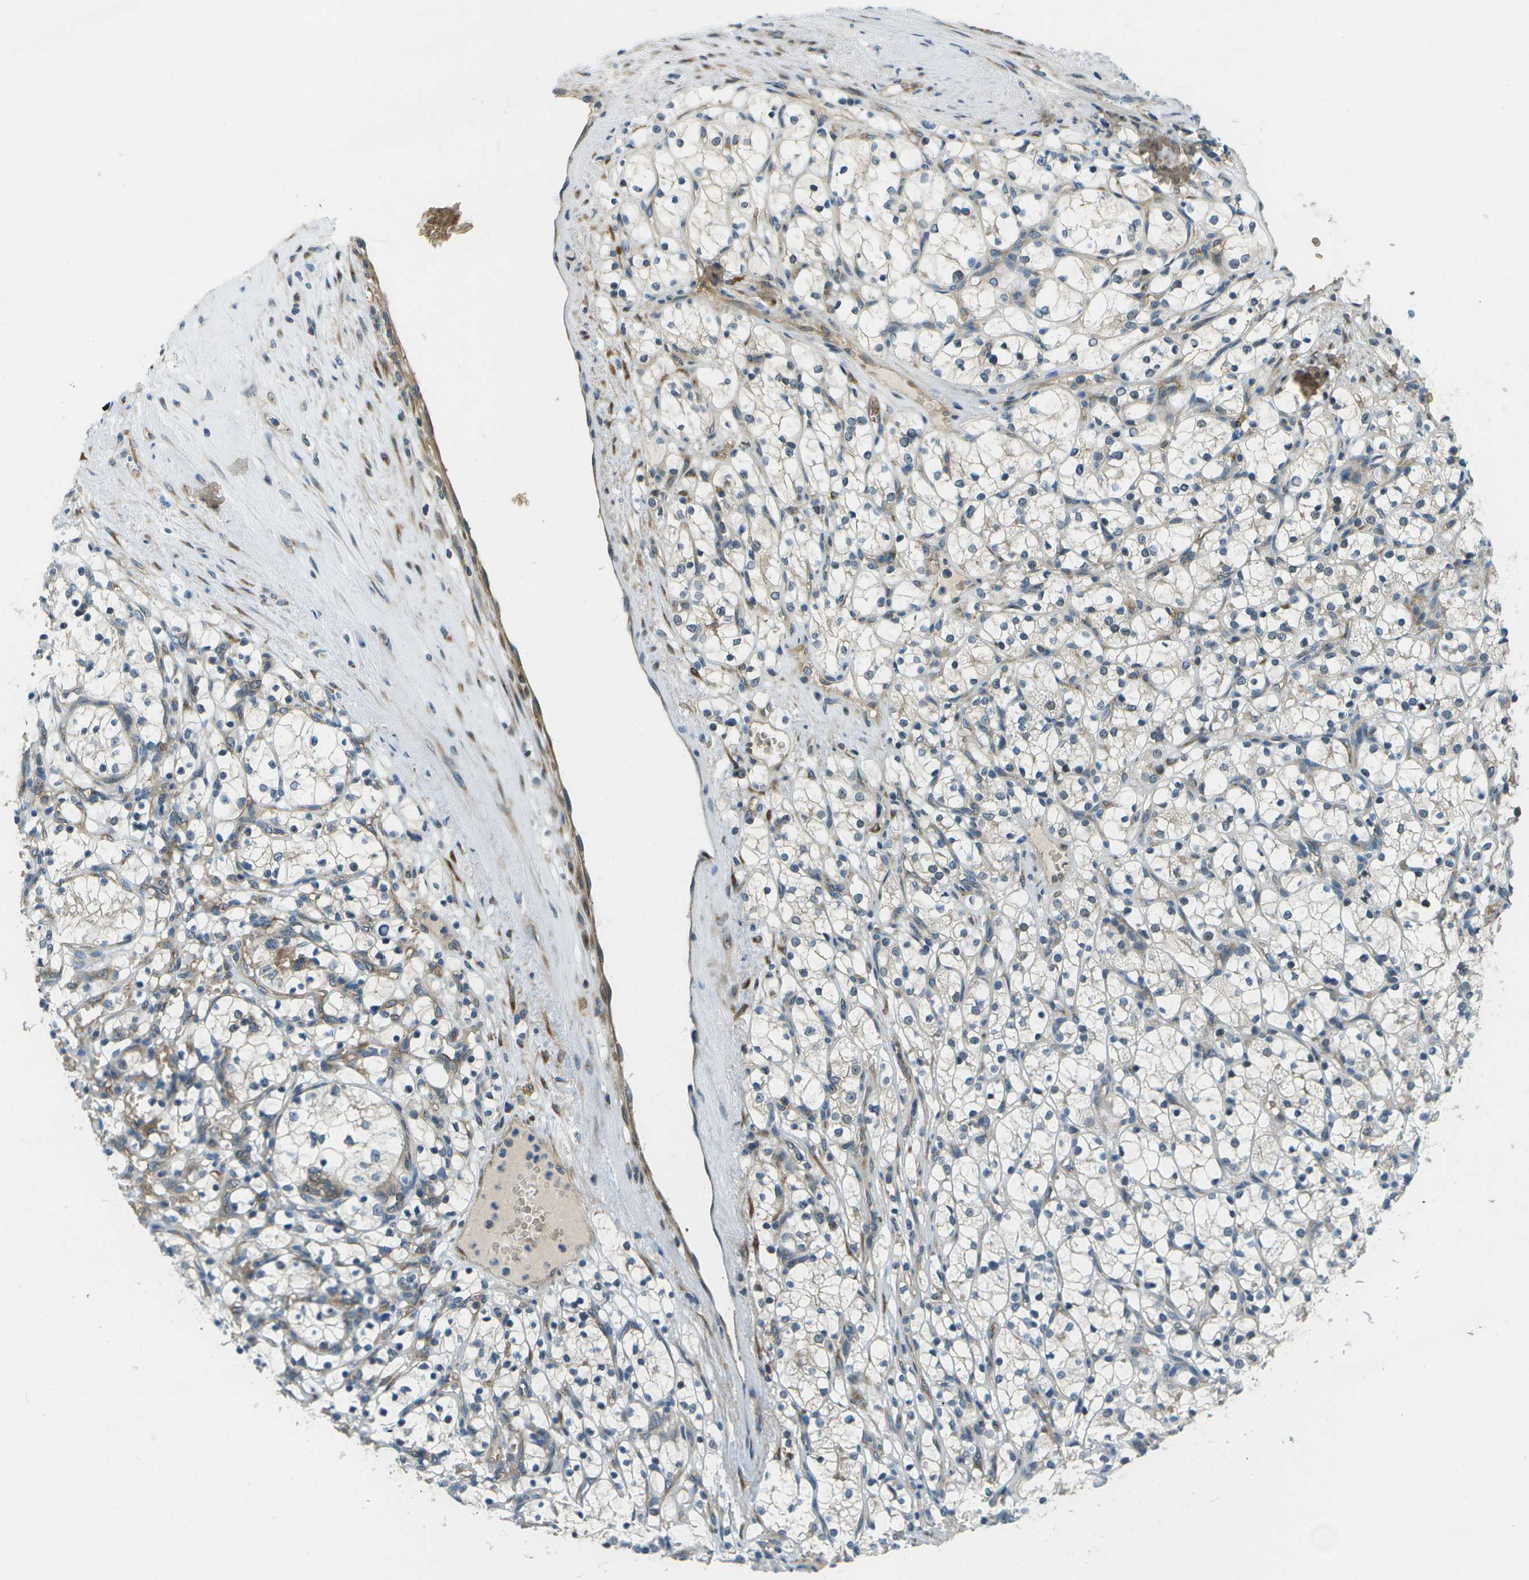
{"staining": {"intensity": "negative", "quantity": "none", "location": "none"}, "tissue": "renal cancer", "cell_type": "Tumor cells", "image_type": "cancer", "snomed": [{"axis": "morphology", "description": "Adenocarcinoma, NOS"}, {"axis": "topography", "description": "Kidney"}], "caption": "The immunohistochemistry (IHC) photomicrograph has no significant staining in tumor cells of renal cancer (adenocarcinoma) tissue.", "gene": "CTIF", "patient": {"sex": "female", "age": 69}}